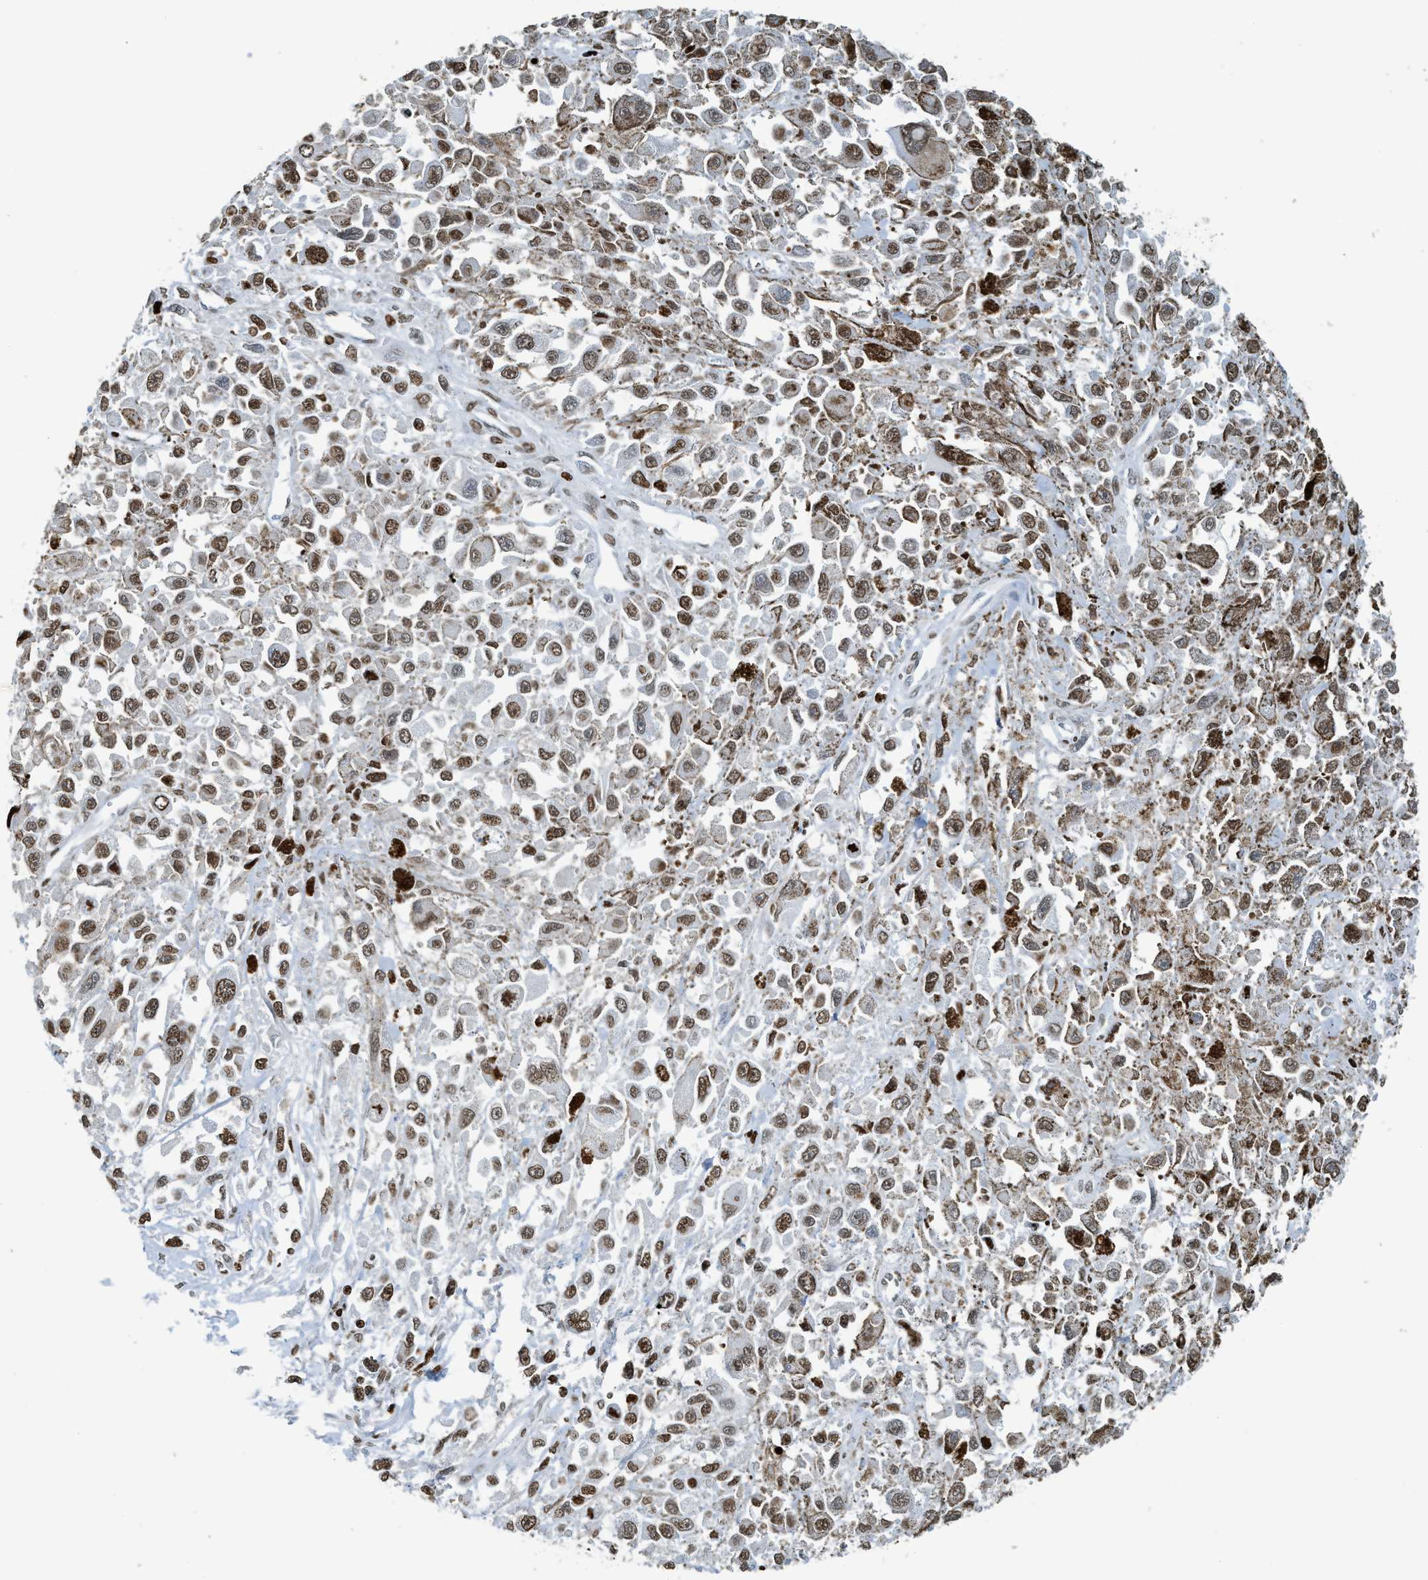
{"staining": {"intensity": "moderate", "quantity": ">75%", "location": "nuclear"}, "tissue": "melanoma", "cell_type": "Tumor cells", "image_type": "cancer", "snomed": [{"axis": "morphology", "description": "Malignant melanoma, Metastatic site"}, {"axis": "topography", "description": "Lymph node"}], "caption": "The photomicrograph demonstrates immunohistochemical staining of malignant melanoma (metastatic site). There is moderate nuclear positivity is present in about >75% of tumor cells.", "gene": "SH3D19", "patient": {"sex": "male", "age": 59}}